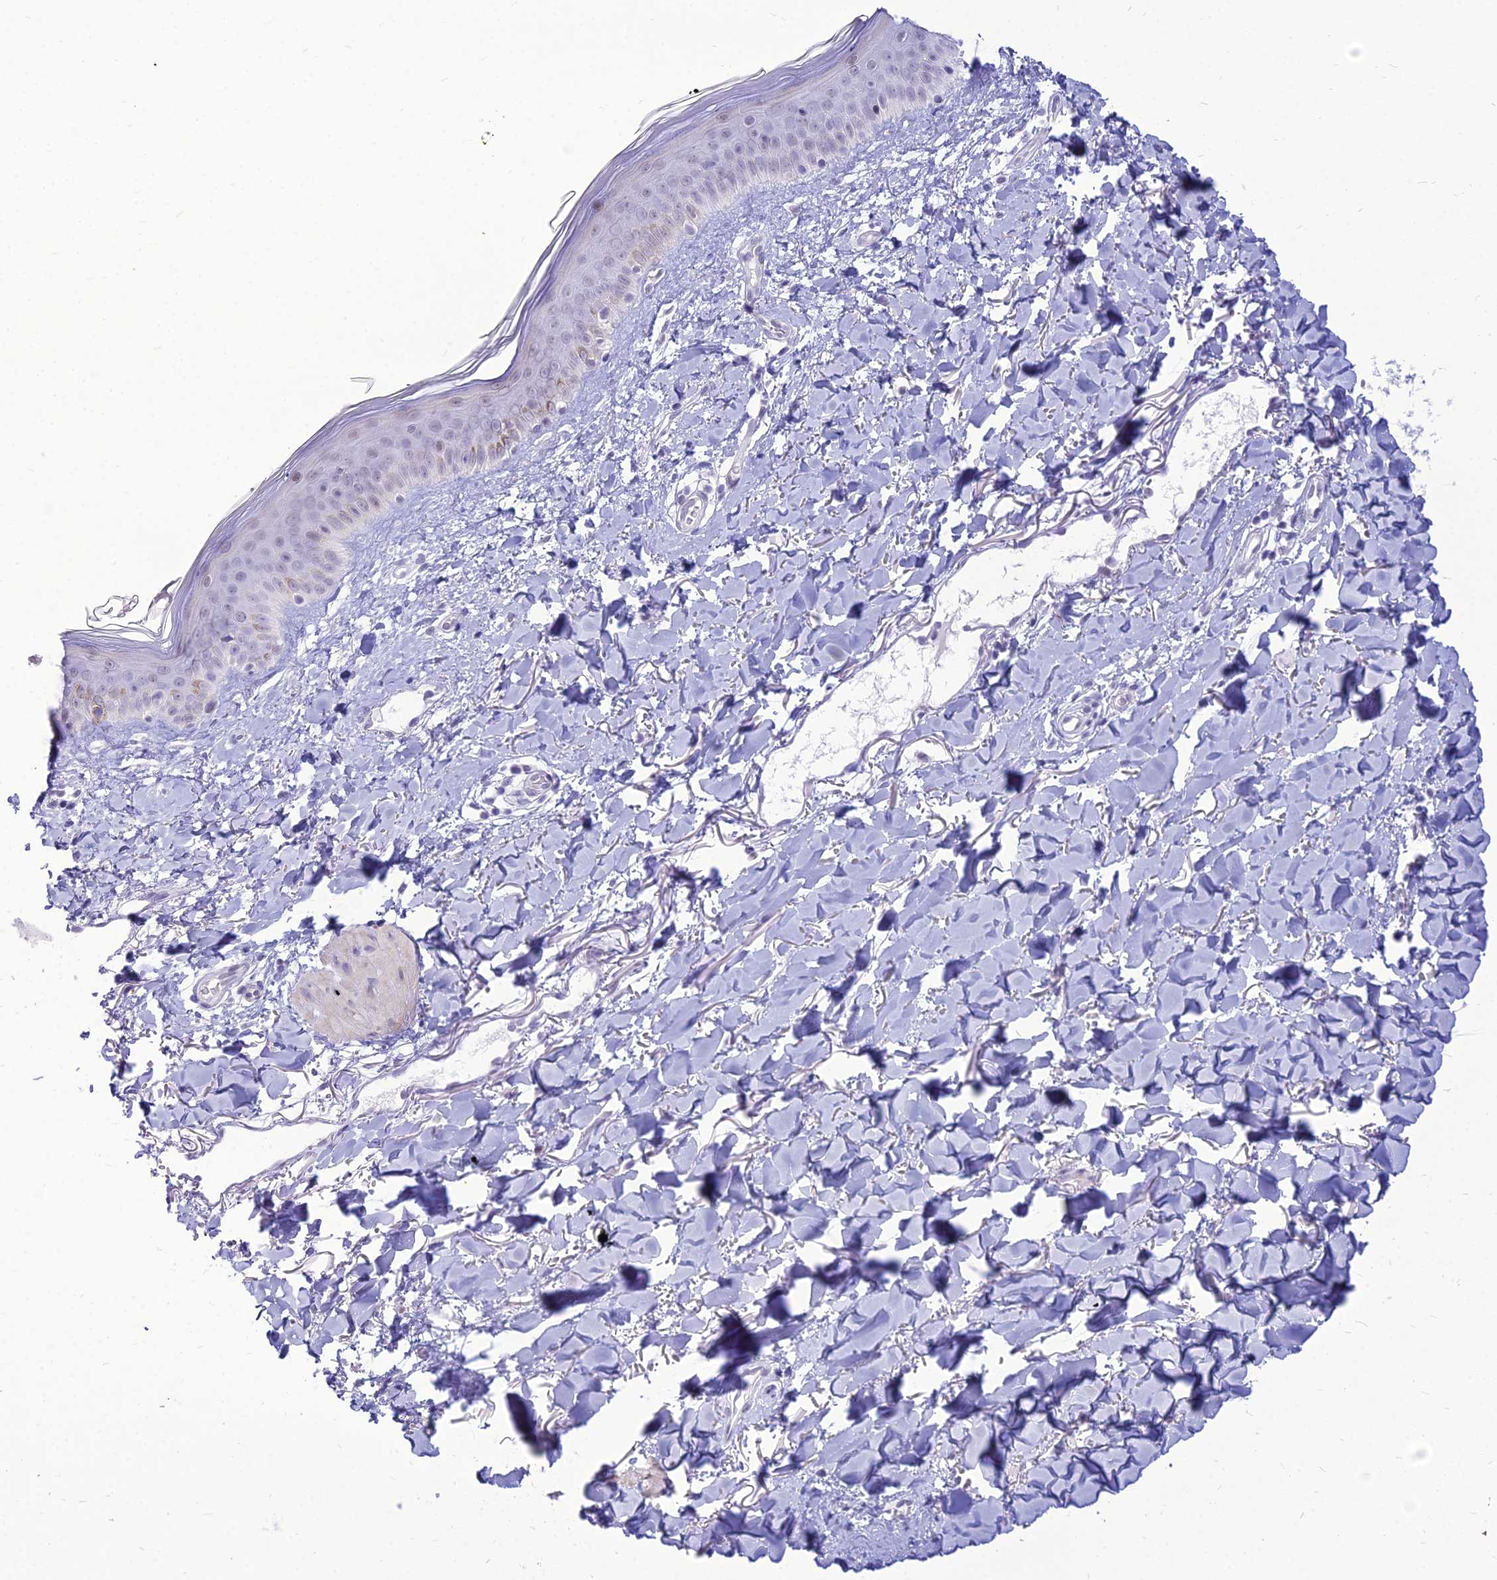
{"staining": {"intensity": "negative", "quantity": "none", "location": "none"}, "tissue": "skin", "cell_type": "Fibroblasts", "image_type": "normal", "snomed": [{"axis": "morphology", "description": "Normal tissue, NOS"}, {"axis": "topography", "description": "Skin"}], "caption": "There is no significant positivity in fibroblasts of skin.", "gene": "DHX40", "patient": {"sex": "female", "age": 58}}